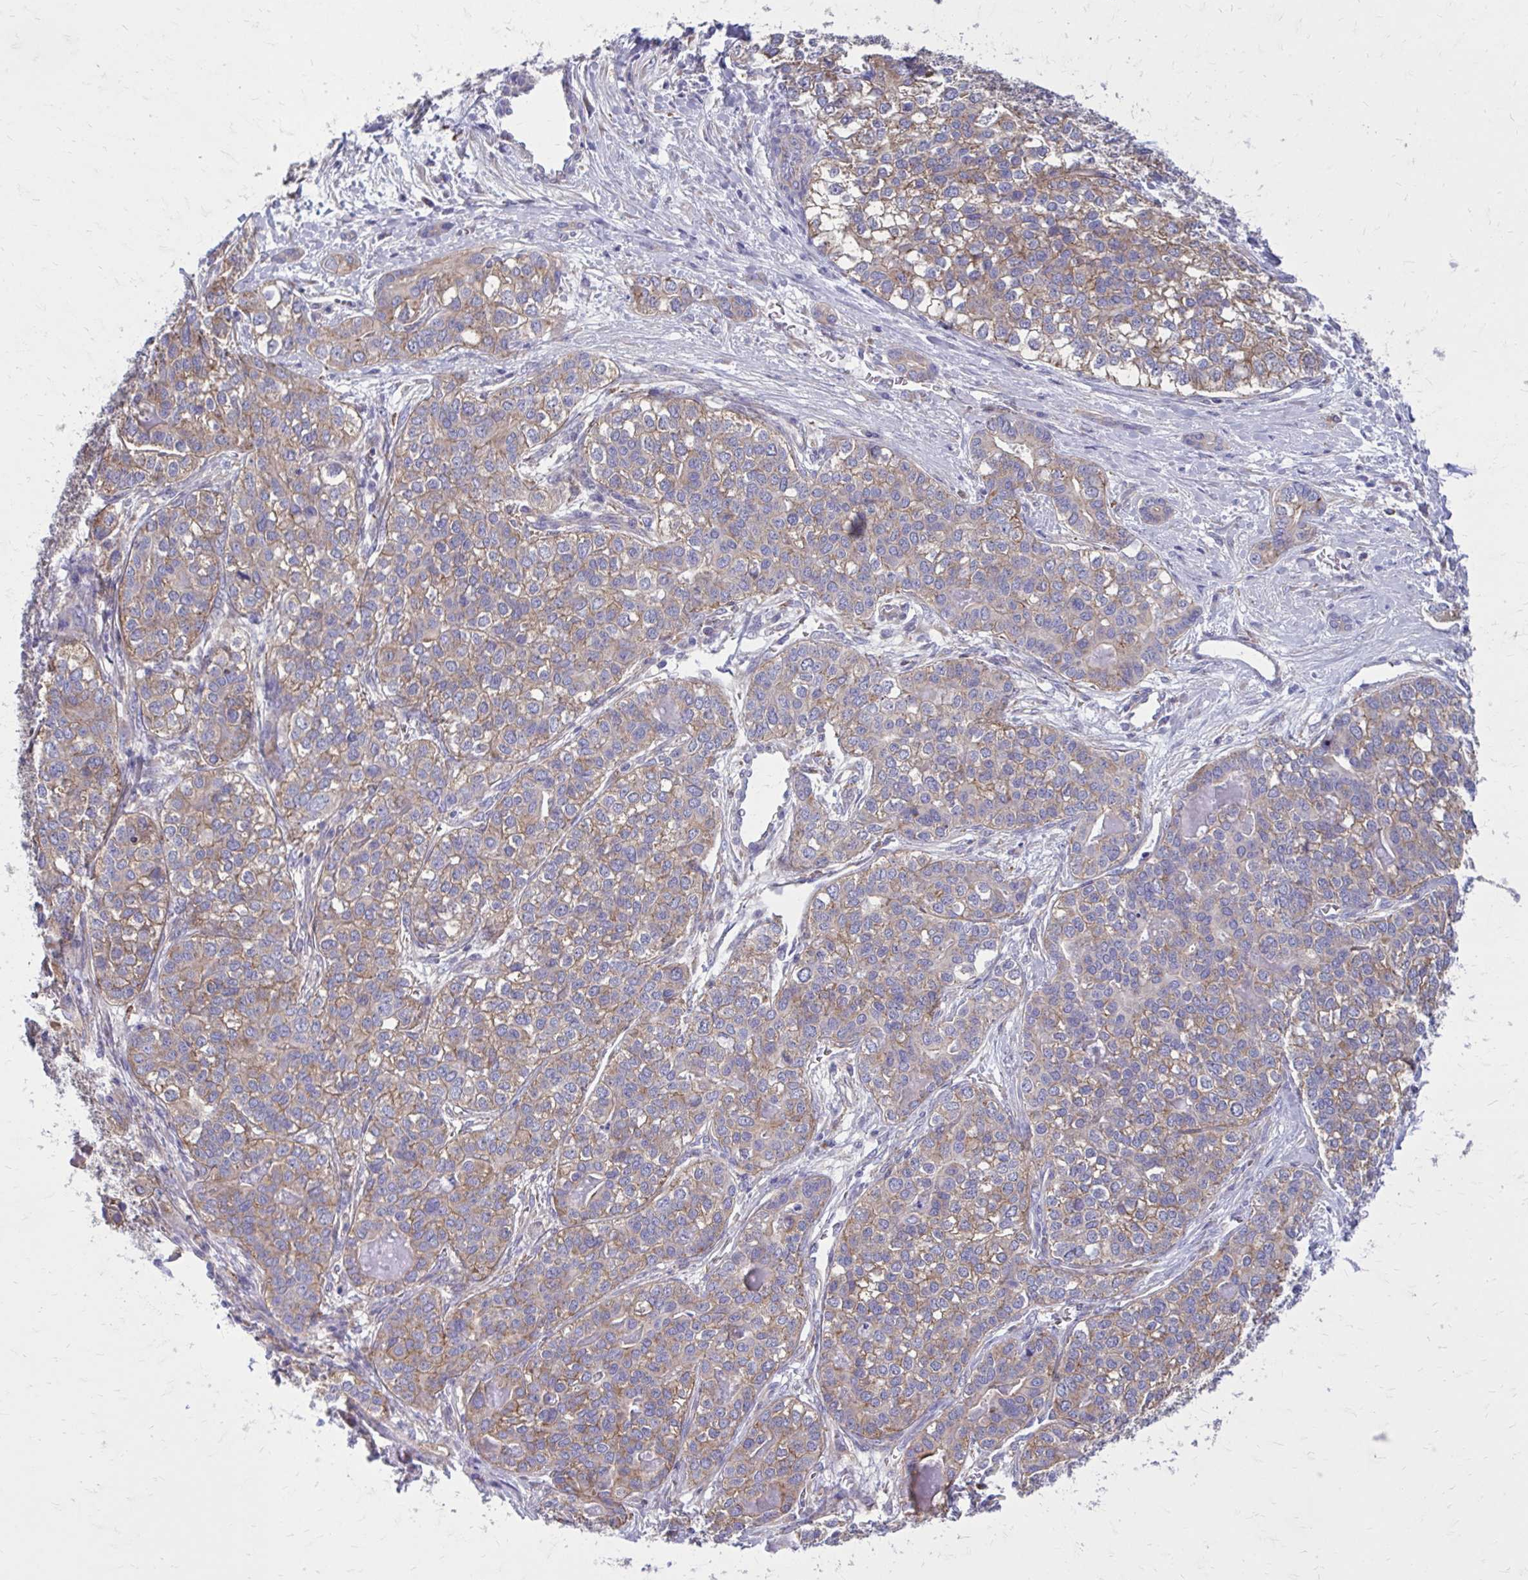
{"staining": {"intensity": "weak", "quantity": ">75%", "location": "cytoplasmic/membranous"}, "tissue": "liver cancer", "cell_type": "Tumor cells", "image_type": "cancer", "snomed": [{"axis": "morphology", "description": "Cholangiocarcinoma"}, {"axis": "topography", "description": "Liver"}], "caption": "Human cholangiocarcinoma (liver) stained for a protein (brown) reveals weak cytoplasmic/membranous positive expression in approximately >75% of tumor cells.", "gene": "CLTA", "patient": {"sex": "male", "age": 56}}